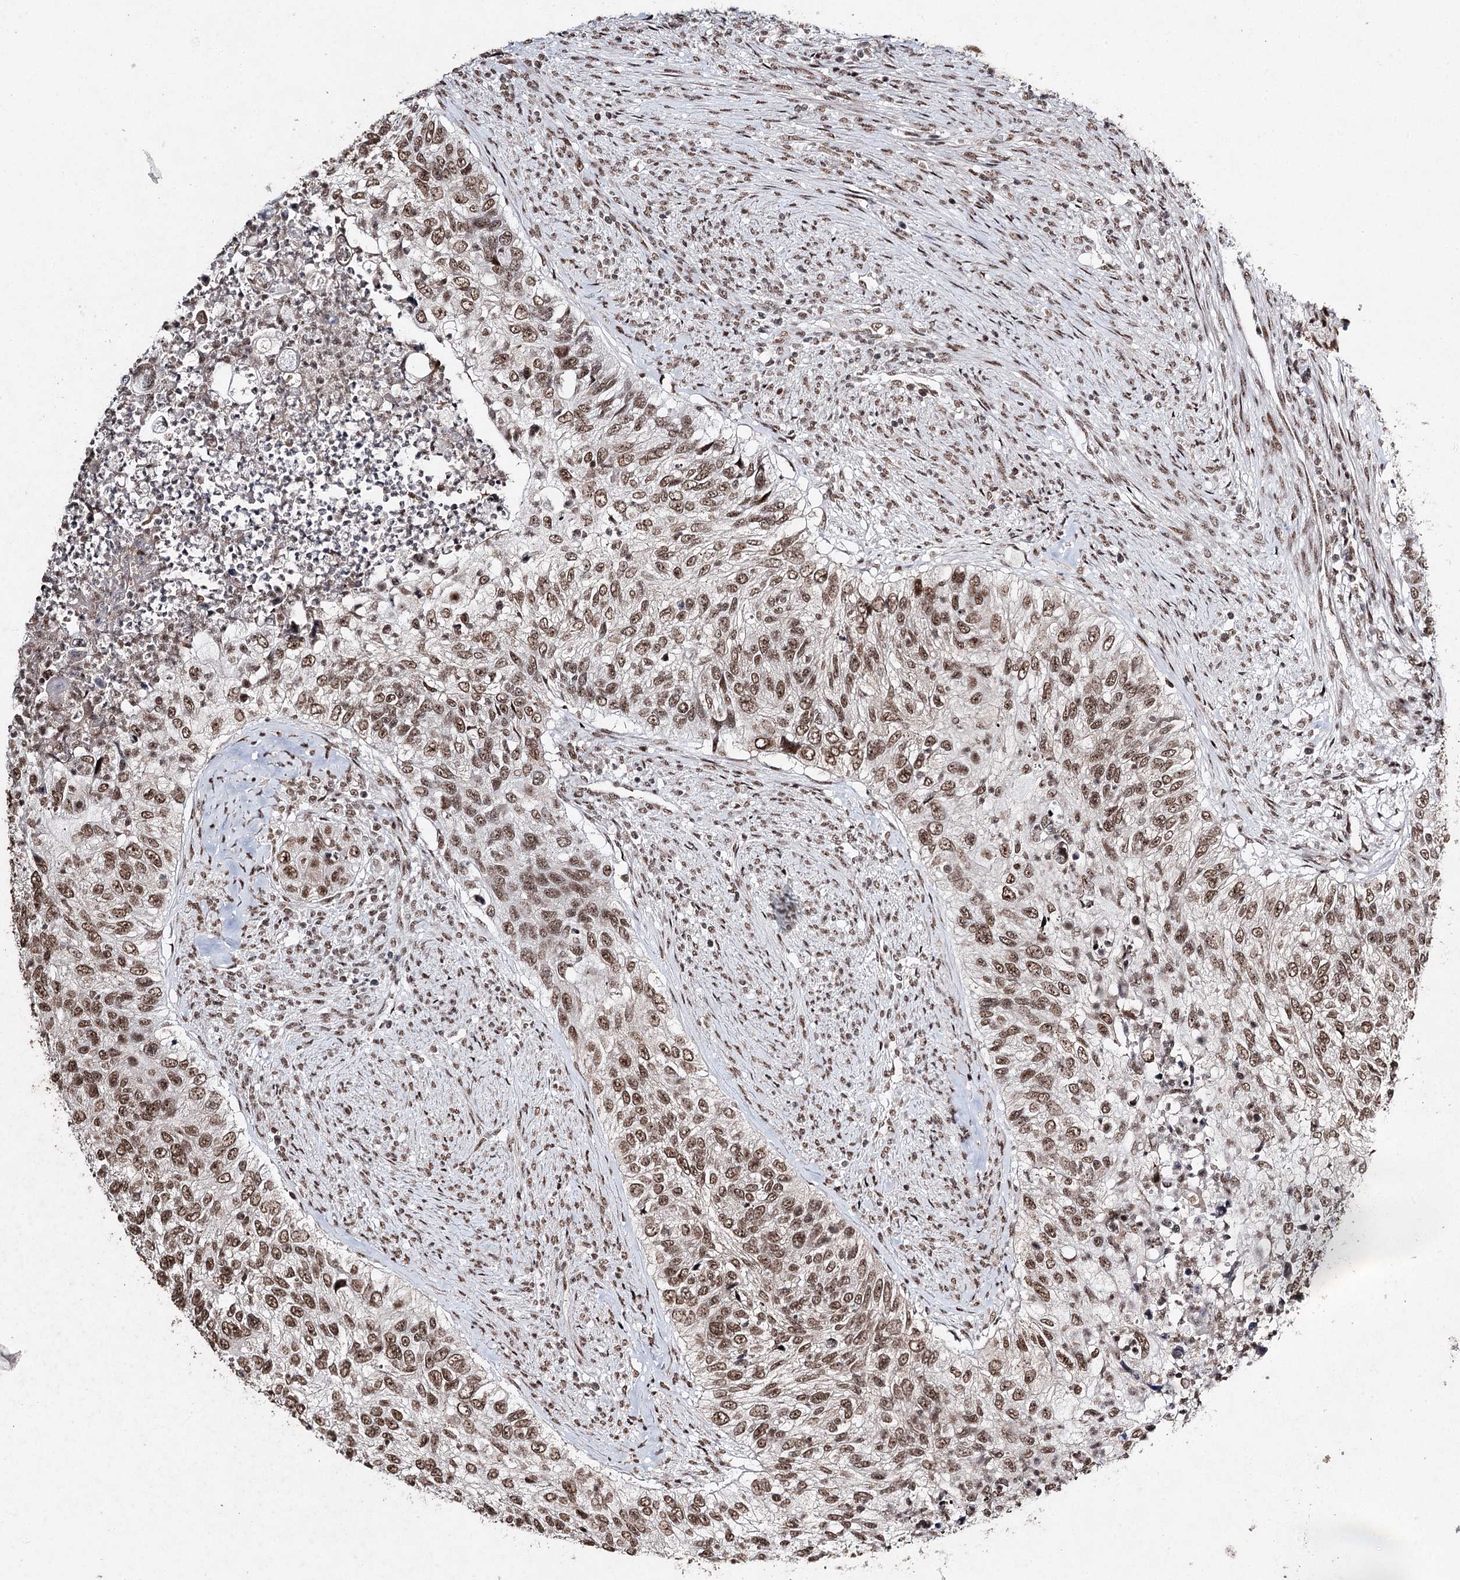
{"staining": {"intensity": "strong", "quantity": ">75%", "location": "nuclear"}, "tissue": "urothelial cancer", "cell_type": "Tumor cells", "image_type": "cancer", "snomed": [{"axis": "morphology", "description": "Urothelial carcinoma, High grade"}, {"axis": "topography", "description": "Urinary bladder"}], "caption": "Immunohistochemical staining of human high-grade urothelial carcinoma shows strong nuclear protein staining in approximately >75% of tumor cells.", "gene": "PDCD4", "patient": {"sex": "female", "age": 60}}